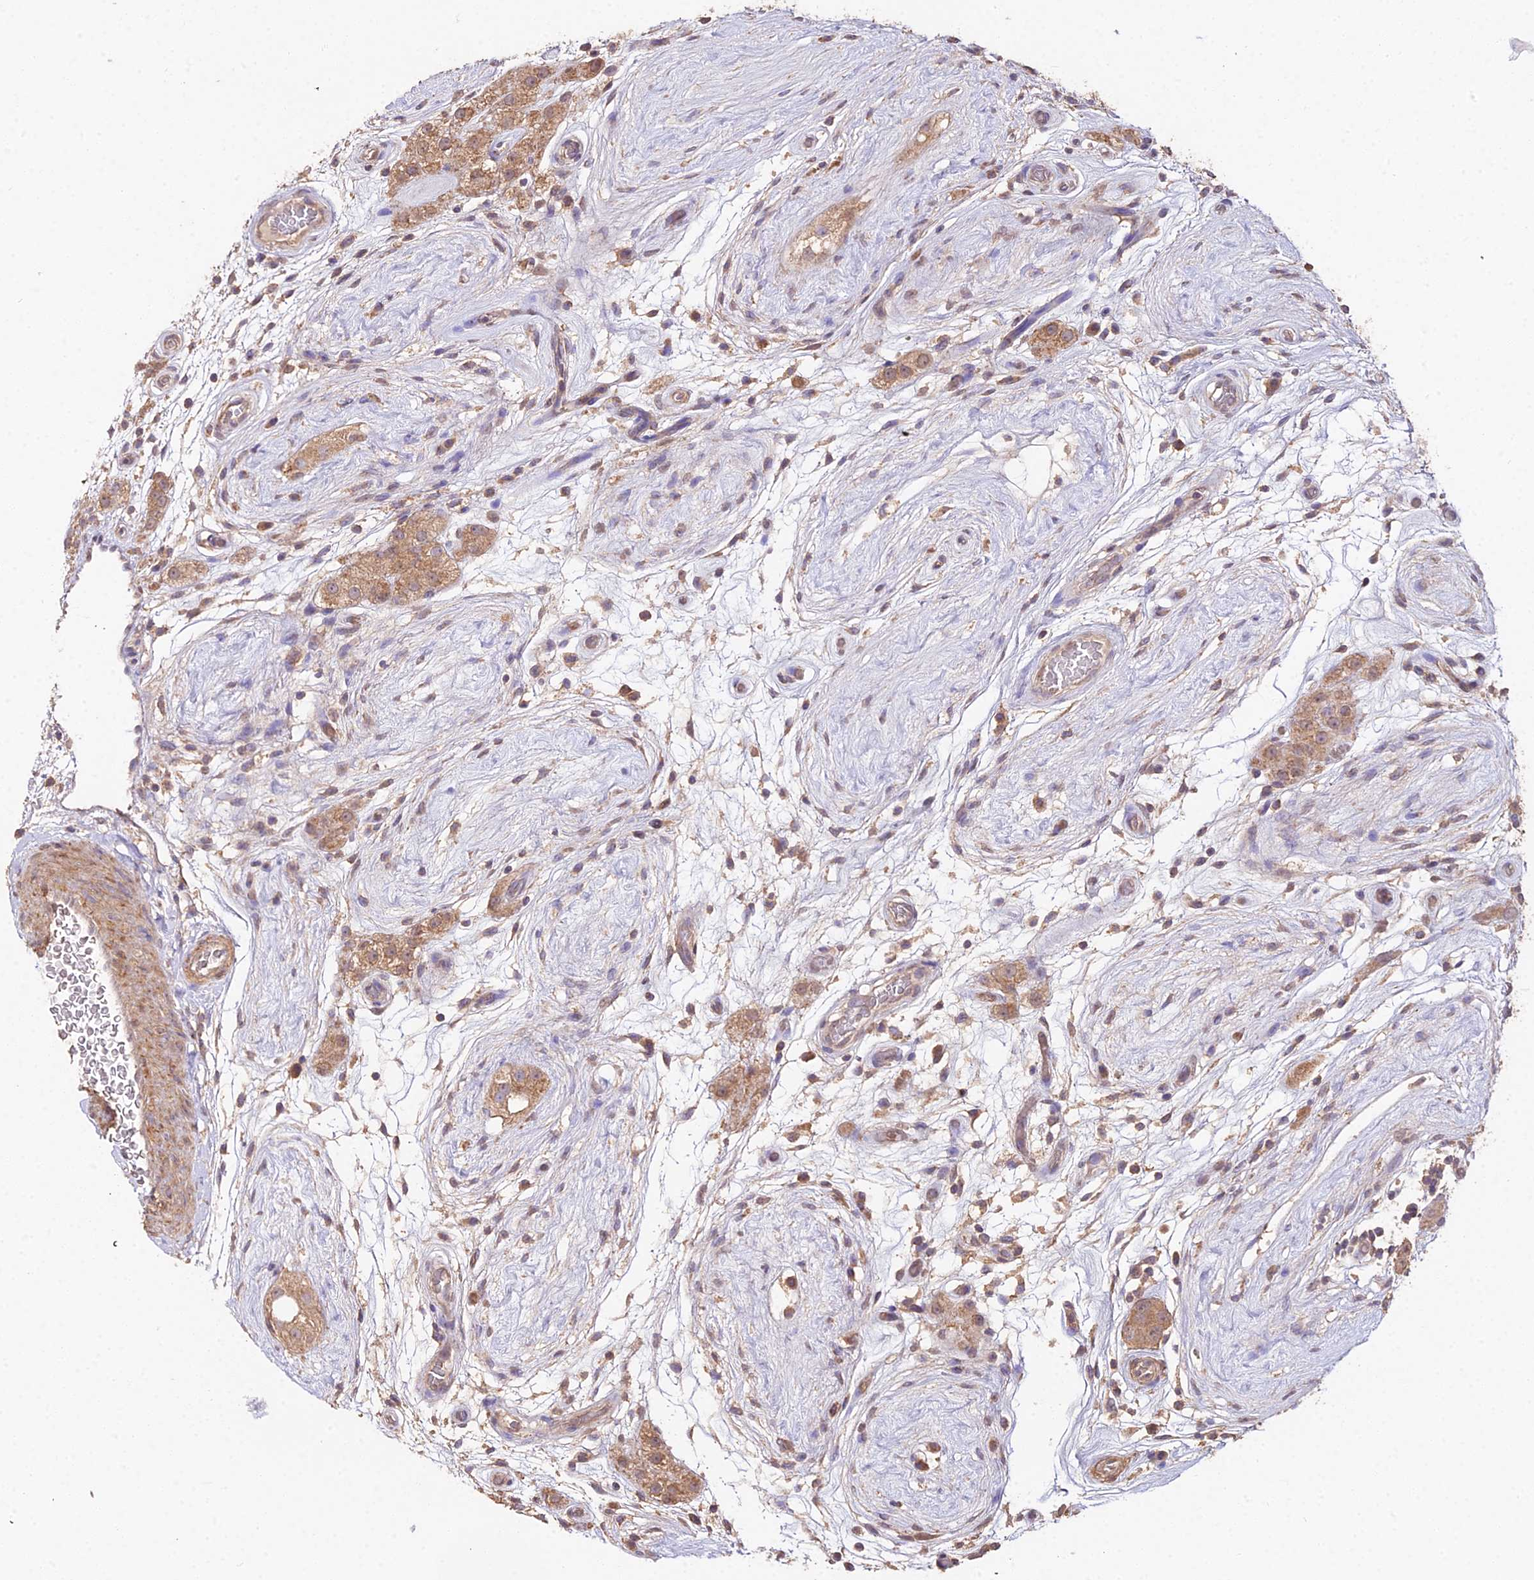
{"staining": {"intensity": "moderate", "quantity": ">75%", "location": "cytoplasmic/membranous"}, "tissue": "testis cancer", "cell_type": "Tumor cells", "image_type": "cancer", "snomed": [{"axis": "morphology", "description": "Seminoma, NOS"}, {"axis": "topography", "description": "Testis"}], "caption": "An IHC photomicrograph of neoplastic tissue is shown. Protein staining in brown highlights moderate cytoplasmic/membranous positivity in testis seminoma within tumor cells. The staining was performed using DAB (3,3'-diaminobenzidine), with brown indicating positive protein expression. Nuclei are stained blue with hematoxylin.", "gene": "METTL13", "patient": {"sex": "male", "age": 34}}